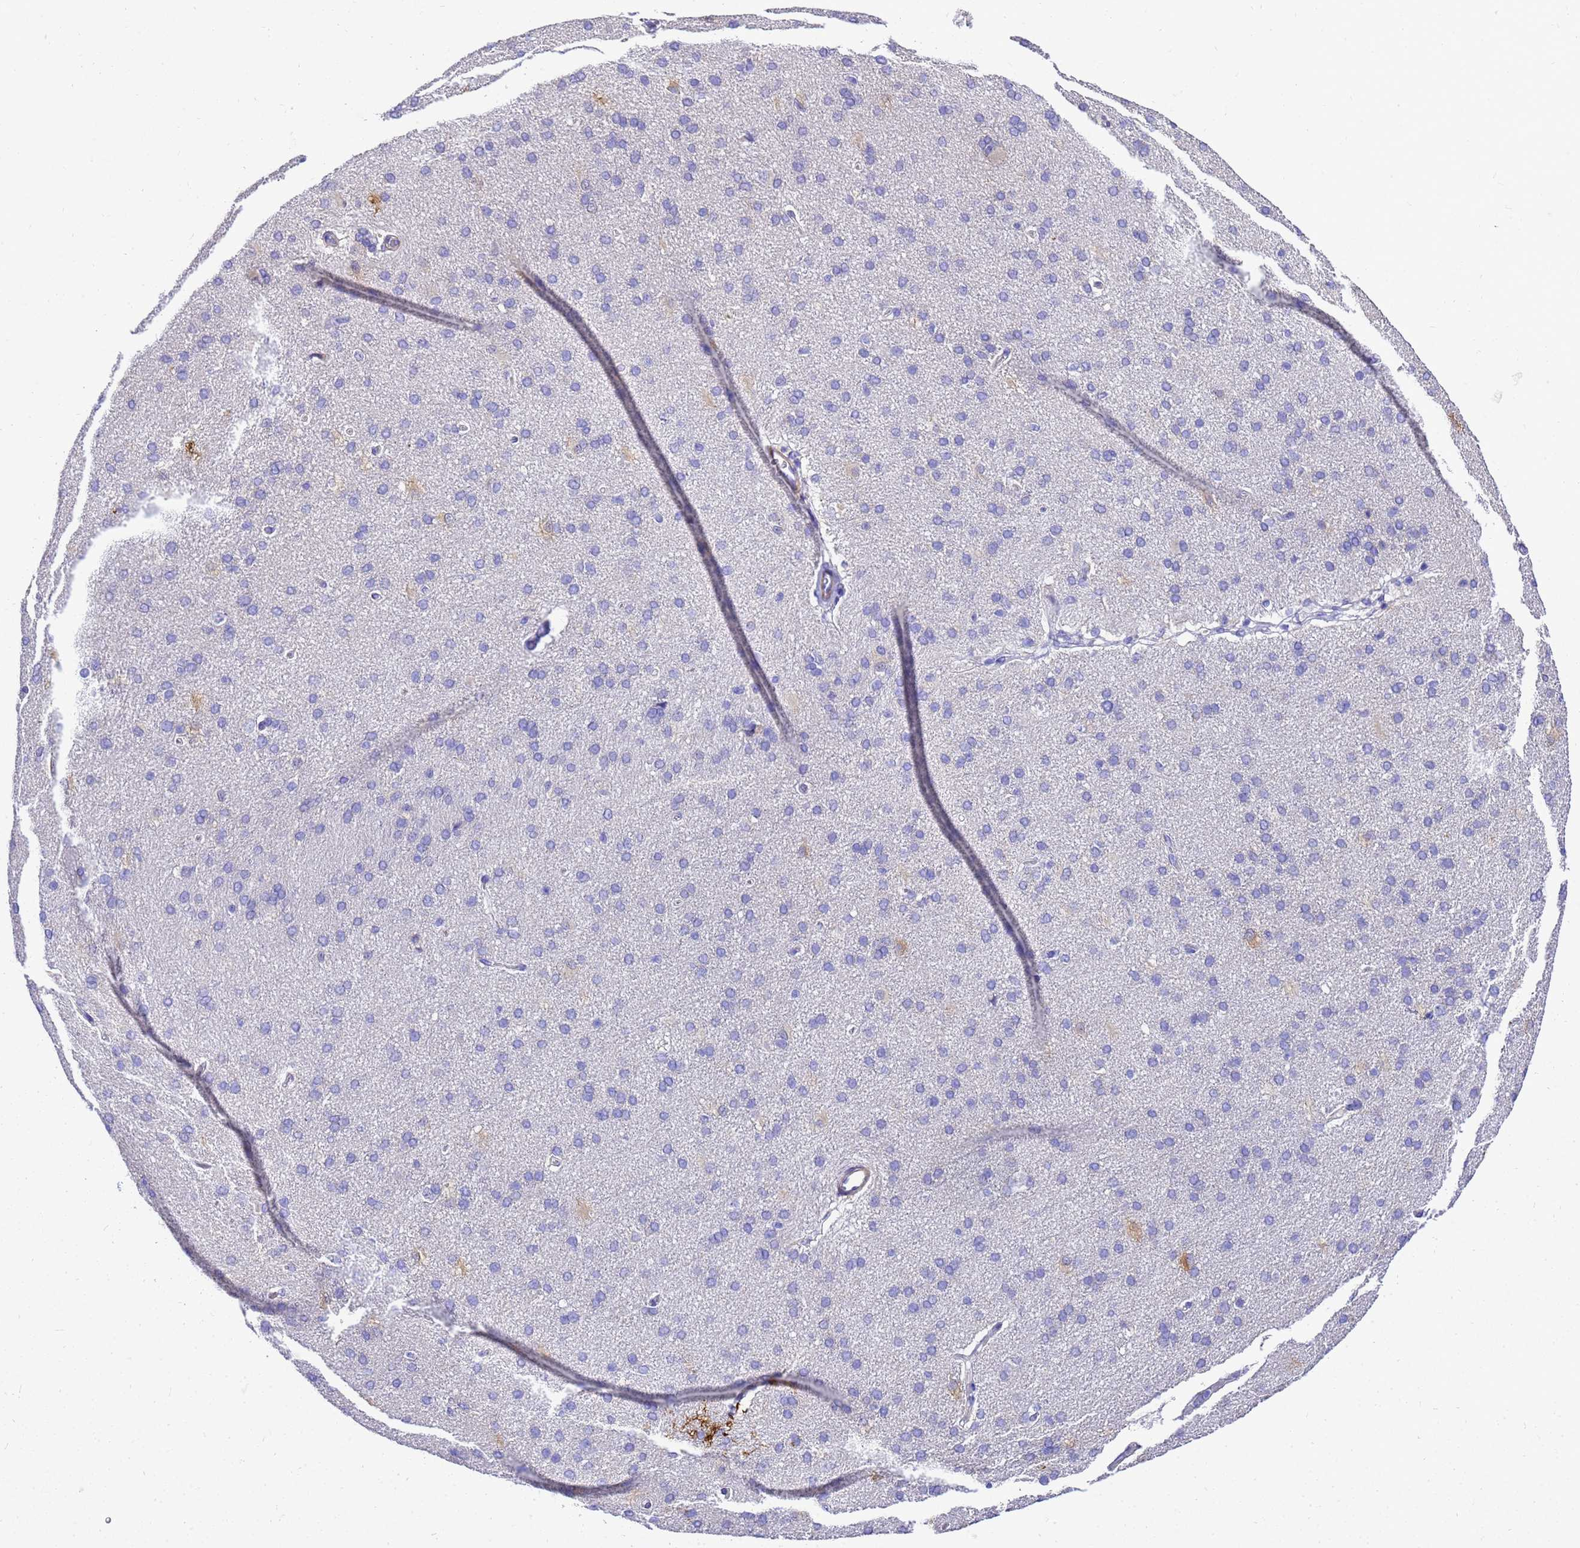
{"staining": {"intensity": "negative", "quantity": "none", "location": "none"}, "tissue": "cerebral cortex", "cell_type": "Endothelial cells", "image_type": "normal", "snomed": [{"axis": "morphology", "description": "Normal tissue, NOS"}, {"axis": "topography", "description": "Cerebral cortex"}], "caption": "A high-resolution photomicrograph shows IHC staining of normal cerebral cortex, which reveals no significant positivity in endothelial cells. (Stains: DAB (3,3'-diaminobenzidine) IHC with hematoxylin counter stain, Microscopy: brightfield microscopy at high magnification).", "gene": "HSPB6", "patient": {"sex": "male", "age": 62}}